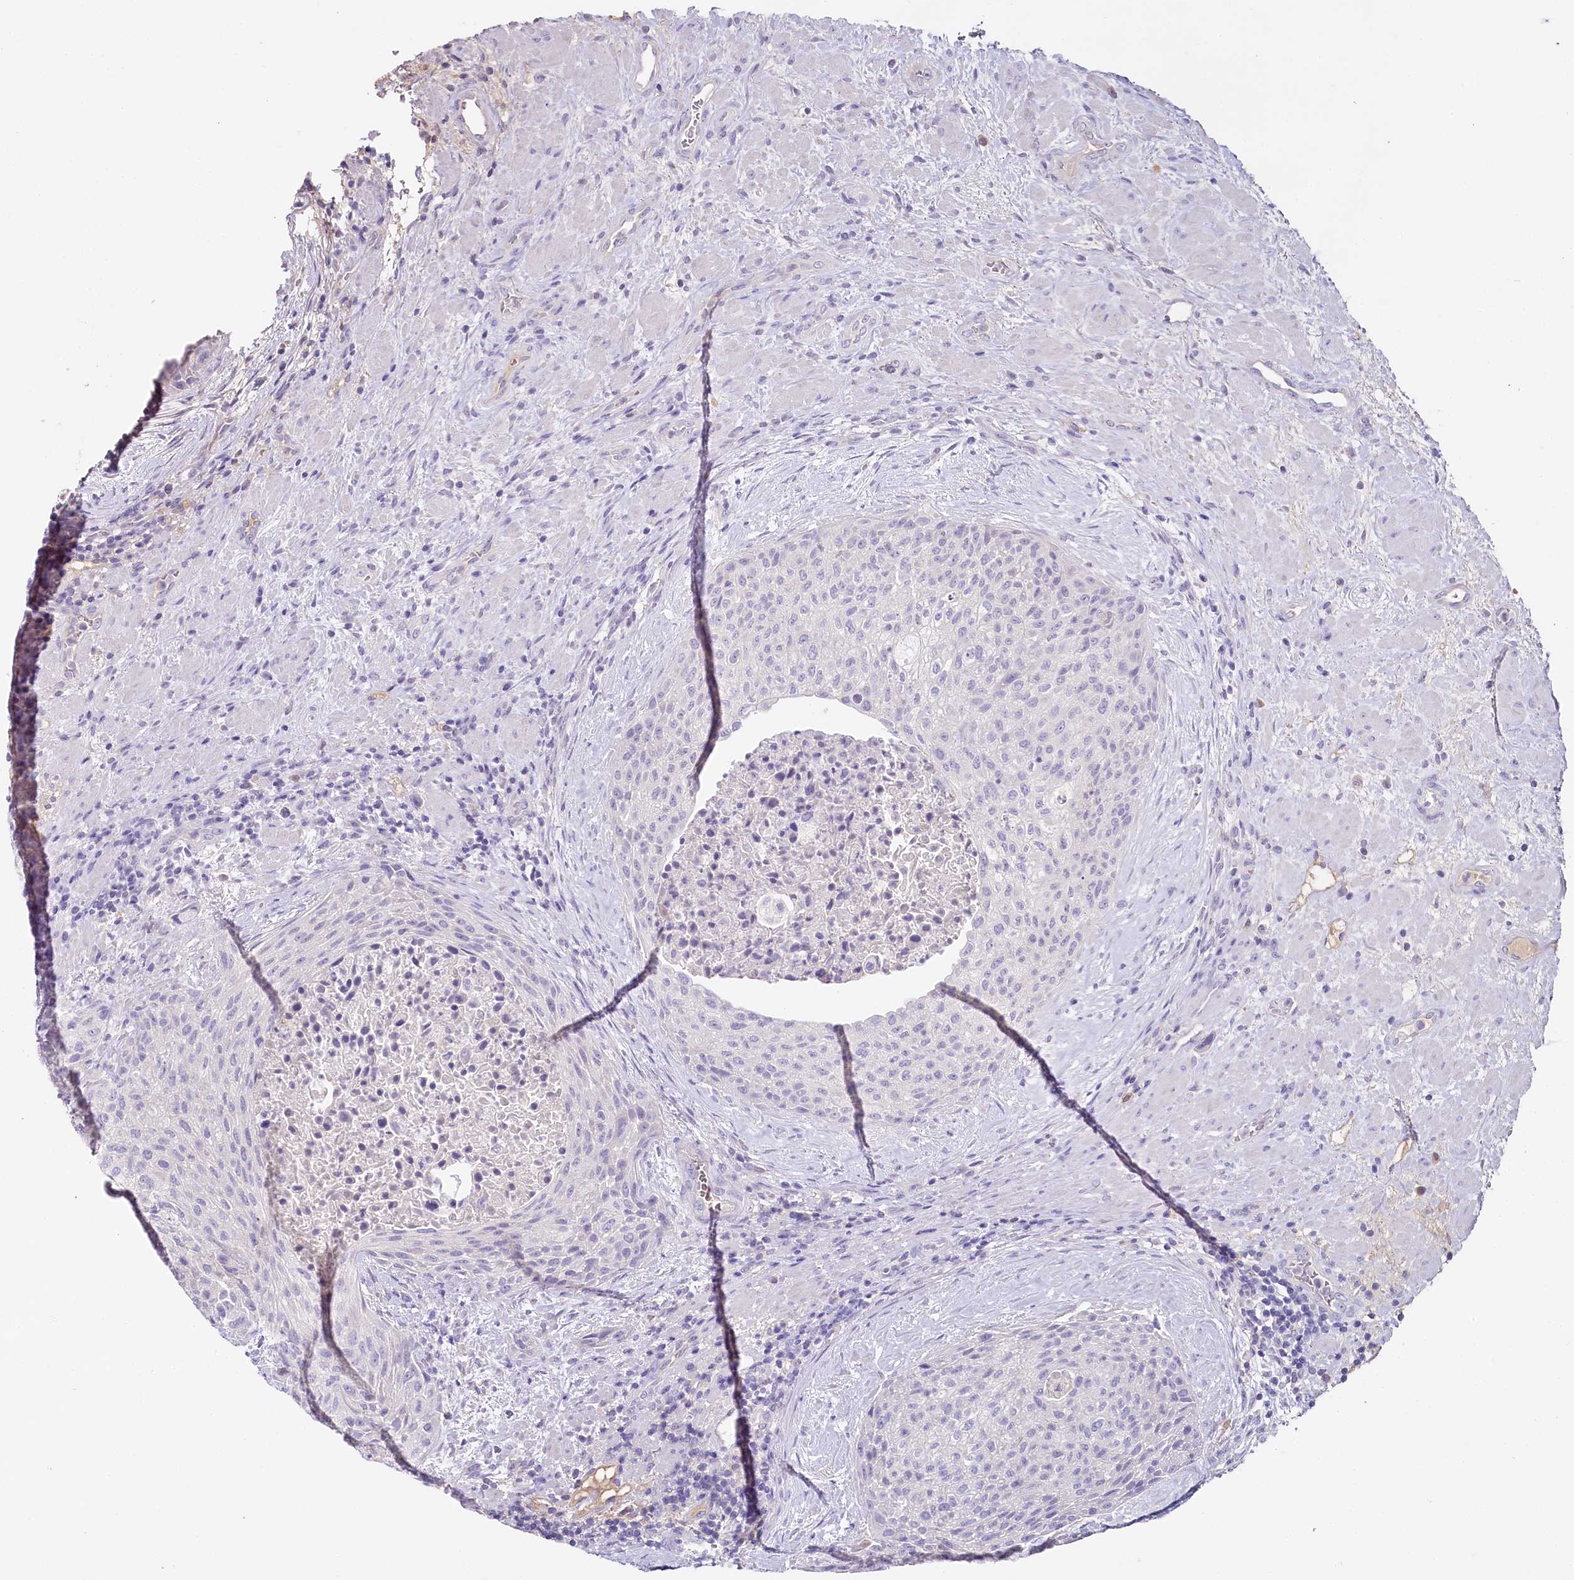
{"staining": {"intensity": "negative", "quantity": "none", "location": "none"}, "tissue": "urothelial cancer", "cell_type": "Tumor cells", "image_type": "cancer", "snomed": [{"axis": "morphology", "description": "Normal tissue, NOS"}, {"axis": "morphology", "description": "Urothelial carcinoma, NOS"}, {"axis": "topography", "description": "Urinary bladder"}, {"axis": "topography", "description": "Peripheral nerve tissue"}], "caption": "Immunohistochemistry (IHC) of human transitional cell carcinoma displays no staining in tumor cells.", "gene": "HPD", "patient": {"sex": "male", "age": 35}}